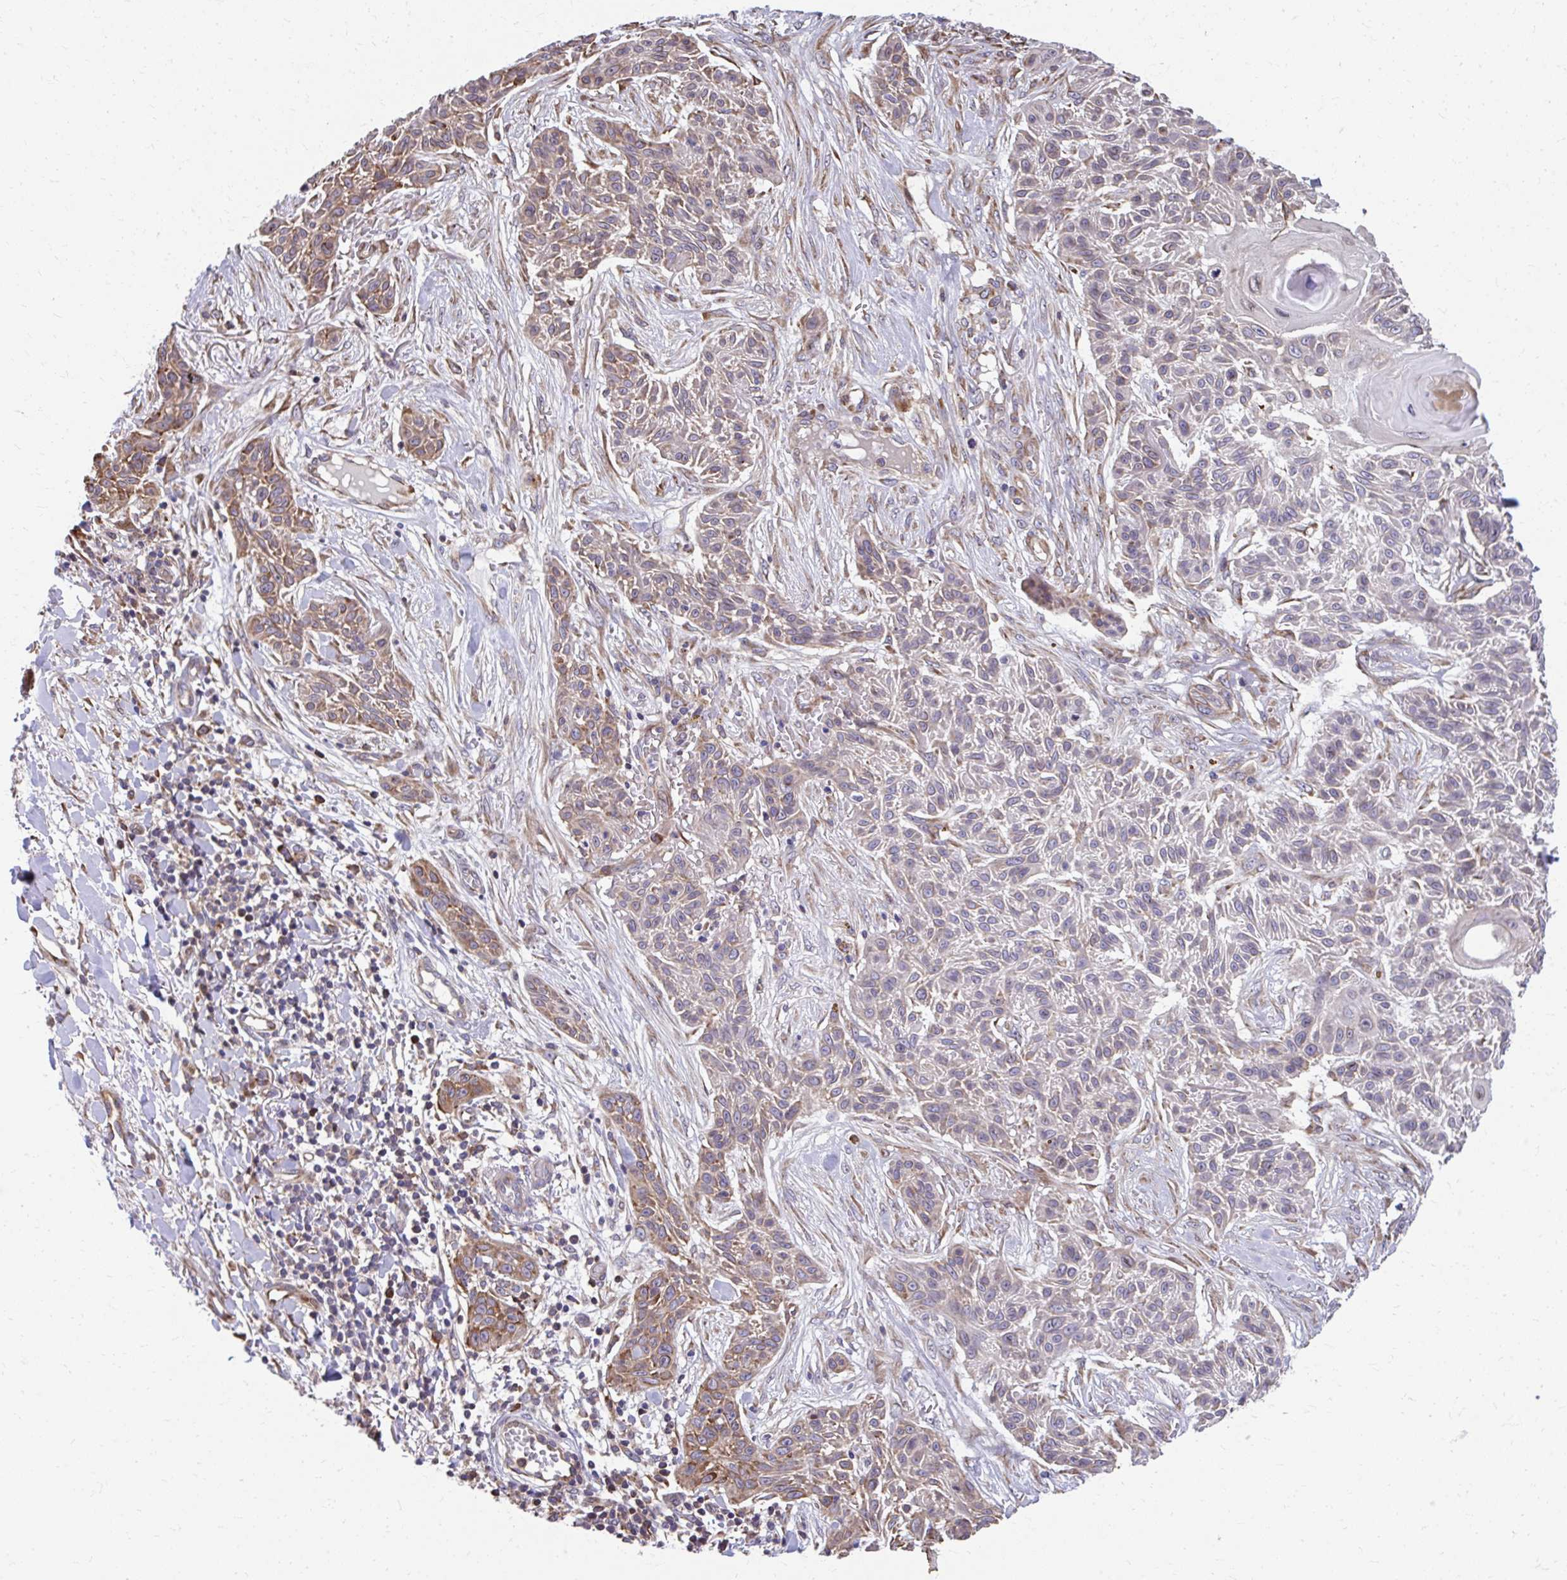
{"staining": {"intensity": "moderate", "quantity": "25%-75%", "location": "cytoplasmic/membranous"}, "tissue": "skin cancer", "cell_type": "Tumor cells", "image_type": "cancer", "snomed": [{"axis": "morphology", "description": "Squamous cell carcinoma, NOS"}, {"axis": "topography", "description": "Skin"}], "caption": "Skin cancer (squamous cell carcinoma) stained with DAB (3,3'-diaminobenzidine) IHC shows medium levels of moderate cytoplasmic/membranous positivity in about 25%-75% of tumor cells. (DAB IHC, brown staining for protein, blue staining for nuclei).", "gene": "ZNF778", "patient": {"sex": "male", "age": 86}}